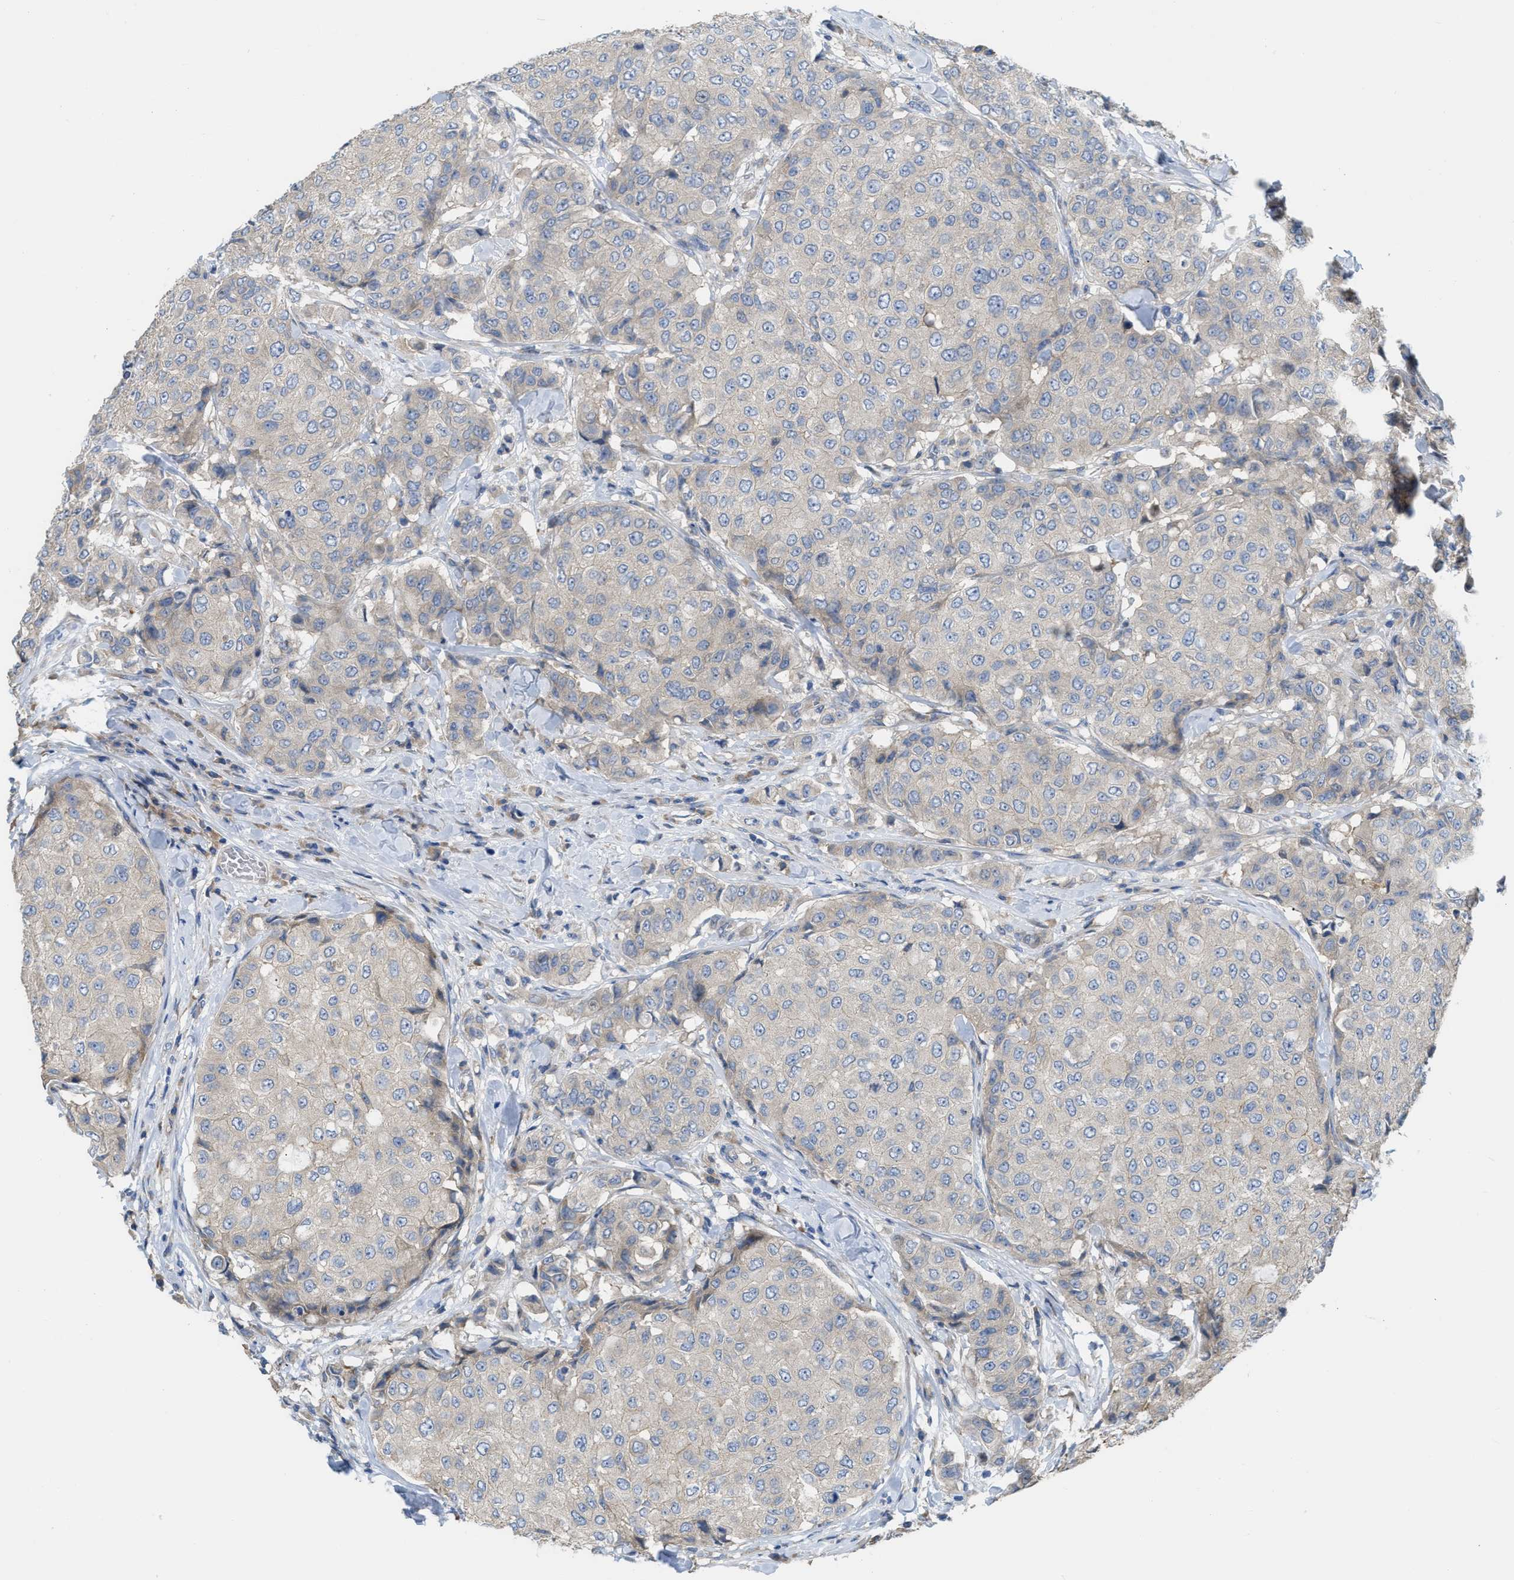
{"staining": {"intensity": "weak", "quantity": "<25%", "location": "cytoplasmic/membranous"}, "tissue": "breast cancer", "cell_type": "Tumor cells", "image_type": "cancer", "snomed": [{"axis": "morphology", "description": "Duct carcinoma"}, {"axis": "topography", "description": "Breast"}], "caption": "This histopathology image is of invasive ductal carcinoma (breast) stained with immunohistochemistry (IHC) to label a protein in brown with the nuclei are counter-stained blue. There is no positivity in tumor cells.", "gene": "DHX58", "patient": {"sex": "female", "age": 27}}